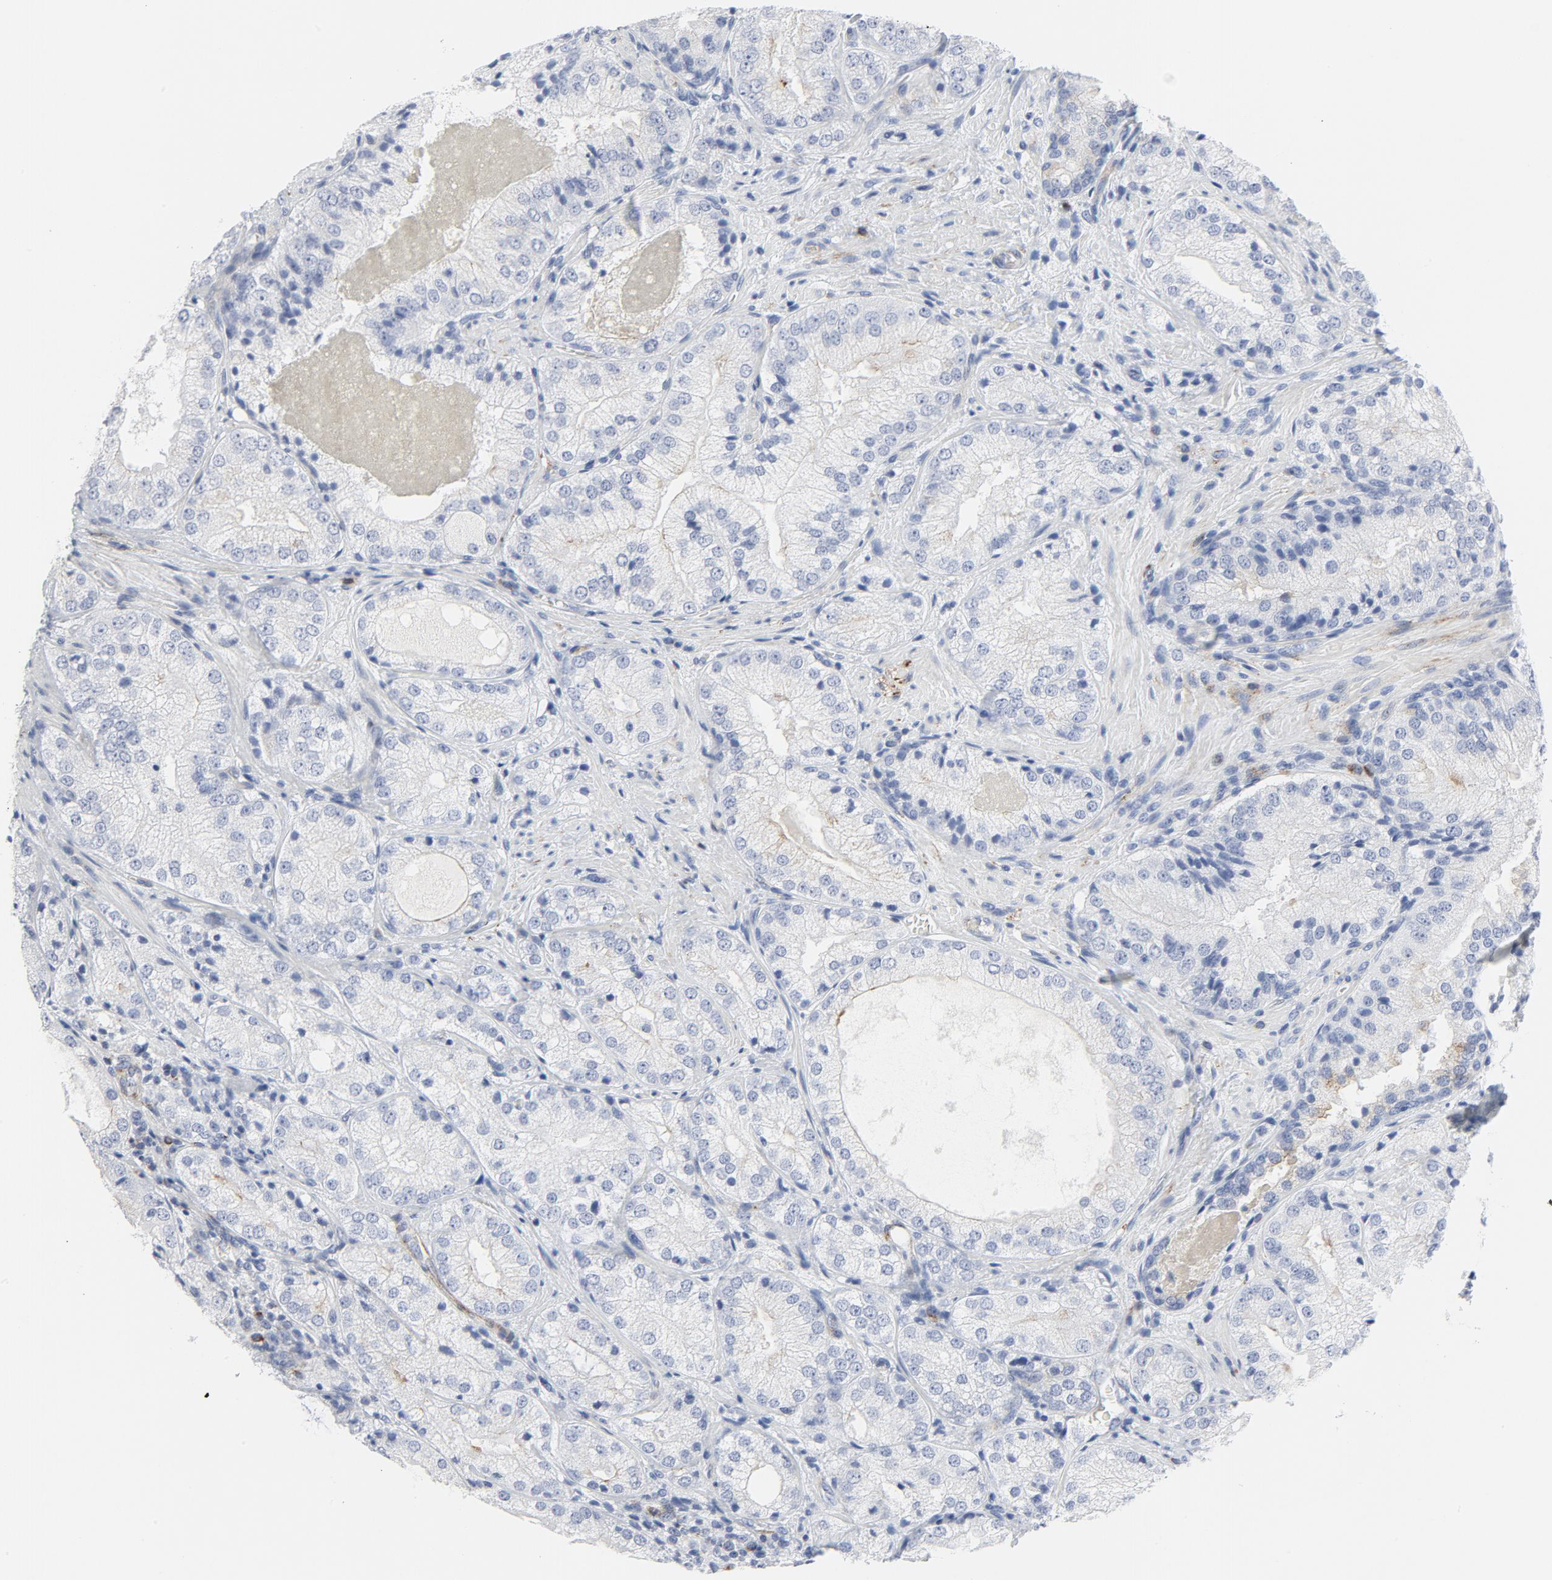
{"staining": {"intensity": "weak", "quantity": "<25%", "location": "cytoplasmic/membranous"}, "tissue": "prostate cancer", "cell_type": "Tumor cells", "image_type": "cancer", "snomed": [{"axis": "morphology", "description": "Adenocarcinoma, Low grade"}, {"axis": "topography", "description": "Prostate"}], "caption": "Immunohistochemistry (IHC) image of human prostate cancer (low-grade adenocarcinoma) stained for a protein (brown), which shows no positivity in tumor cells.", "gene": "TUBB1", "patient": {"sex": "male", "age": 60}}